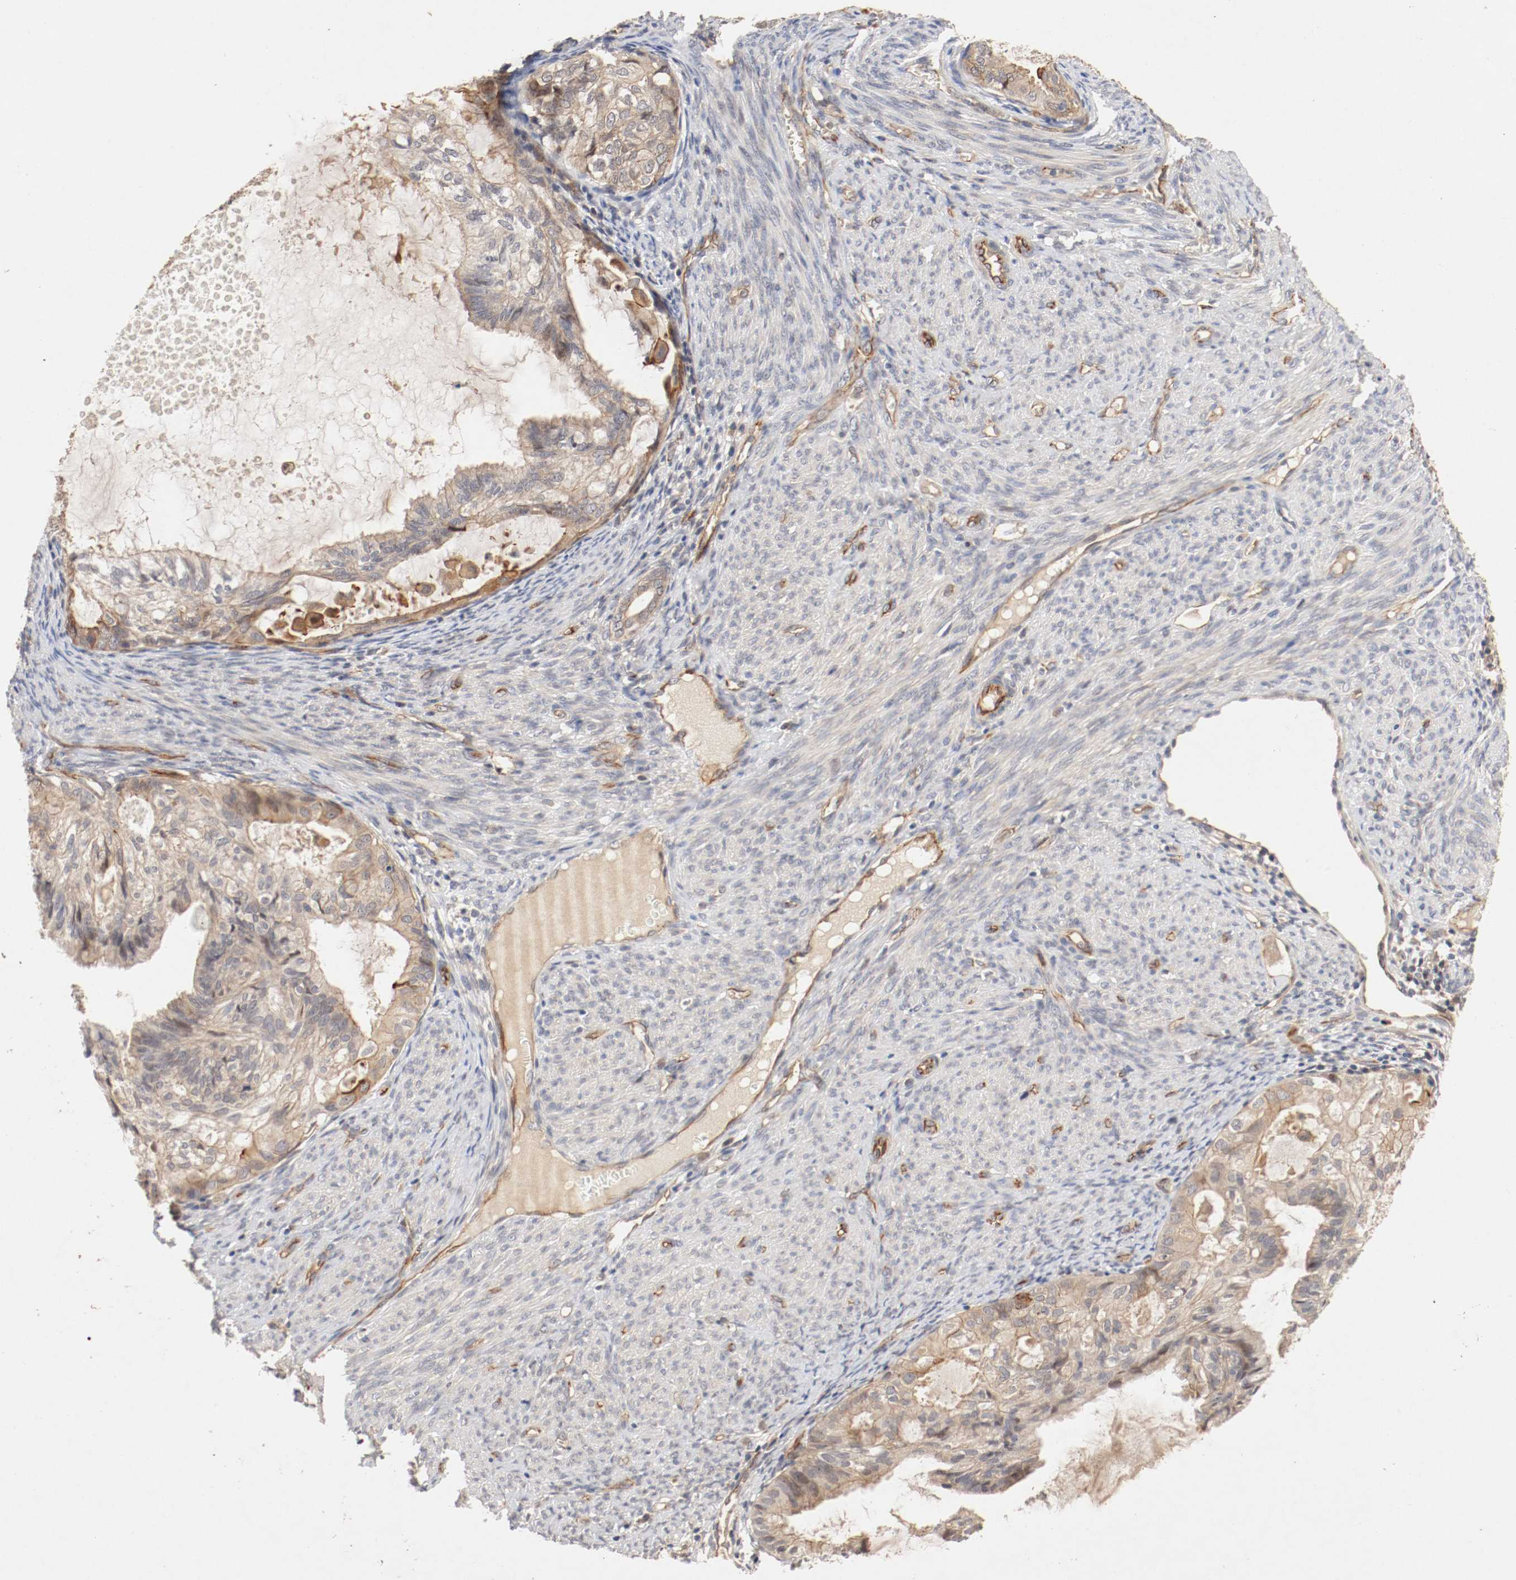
{"staining": {"intensity": "weak", "quantity": "25%-75%", "location": "cytoplasmic/membranous"}, "tissue": "cervical cancer", "cell_type": "Tumor cells", "image_type": "cancer", "snomed": [{"axis": "morphology", "description": "Normal tissue, NOS"}, {"axis": "morphology", "description": "Adenocarcinoma, NOS"}, {"axis": "topography", "description": "Cervix"}, {"axis": "topography", "description": "Endometrium"}], "caption": "A photomicrograph showing weak cytoplasmic/membranous expression in approximately 25%-75% of tumor cells in adenocarcinoma (cervical), as visualized by brown immunohistochemical staining.", "gene": "TYK2", "patient": {"sex": "female", "age": 86}}